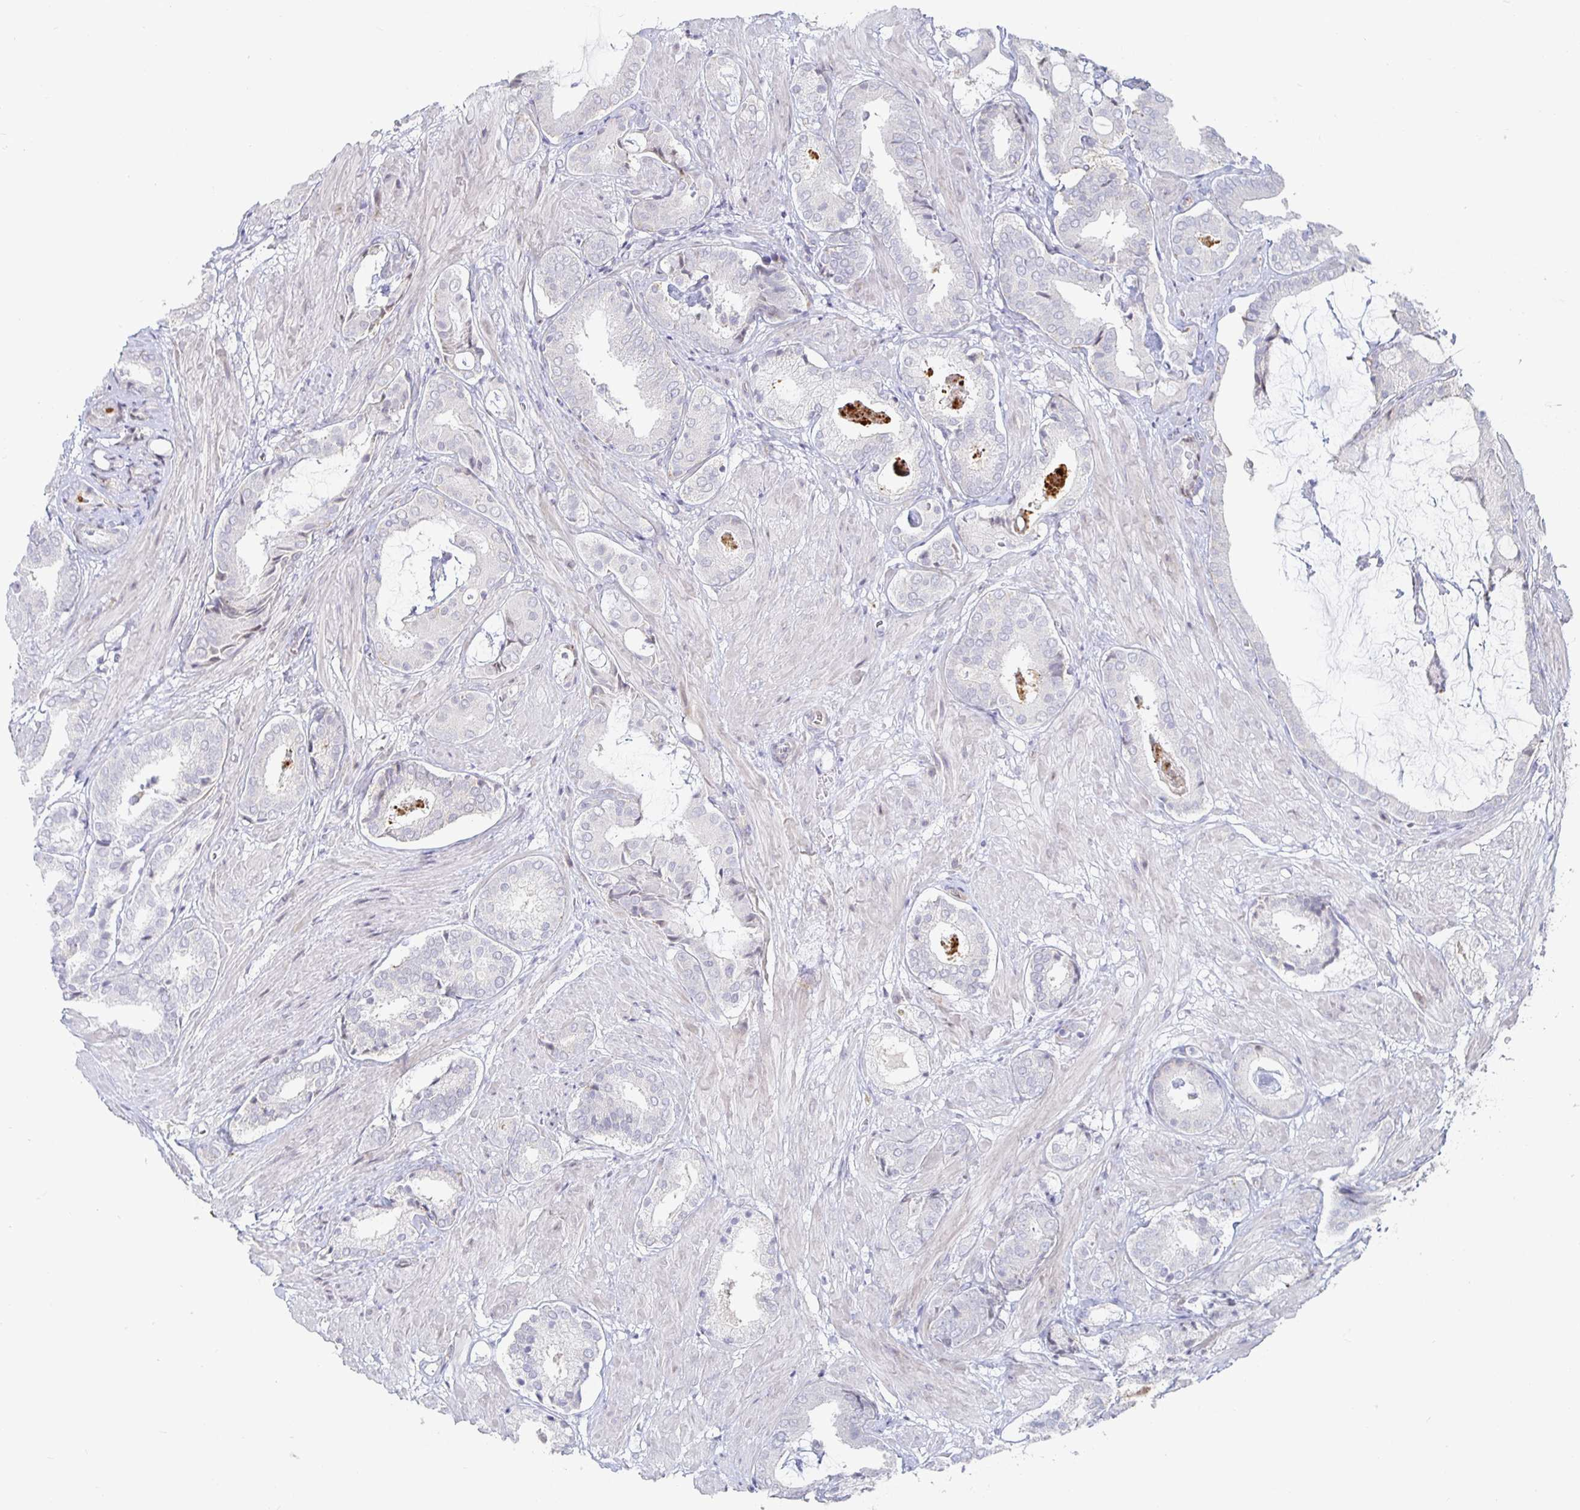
{"staining": {"intensity": "negative", "quantity": "none", "location": "none"}, "tissue": "prostate cancer", "cell_type": "Tumor cells", "image_type": "cancer", "snomed": [{"axis": "morphology", "description": "Adenocarcinoma, High grade"}, {"axis": "topography", "description": "Prostate"}], "caption": "Protein analysis of prostate cancer (adenocarcinoma (high-grade)) reveals no significant expression in tumor cells.", "gene": "S100G", "patient": {"sex": "male", "age": 56}}